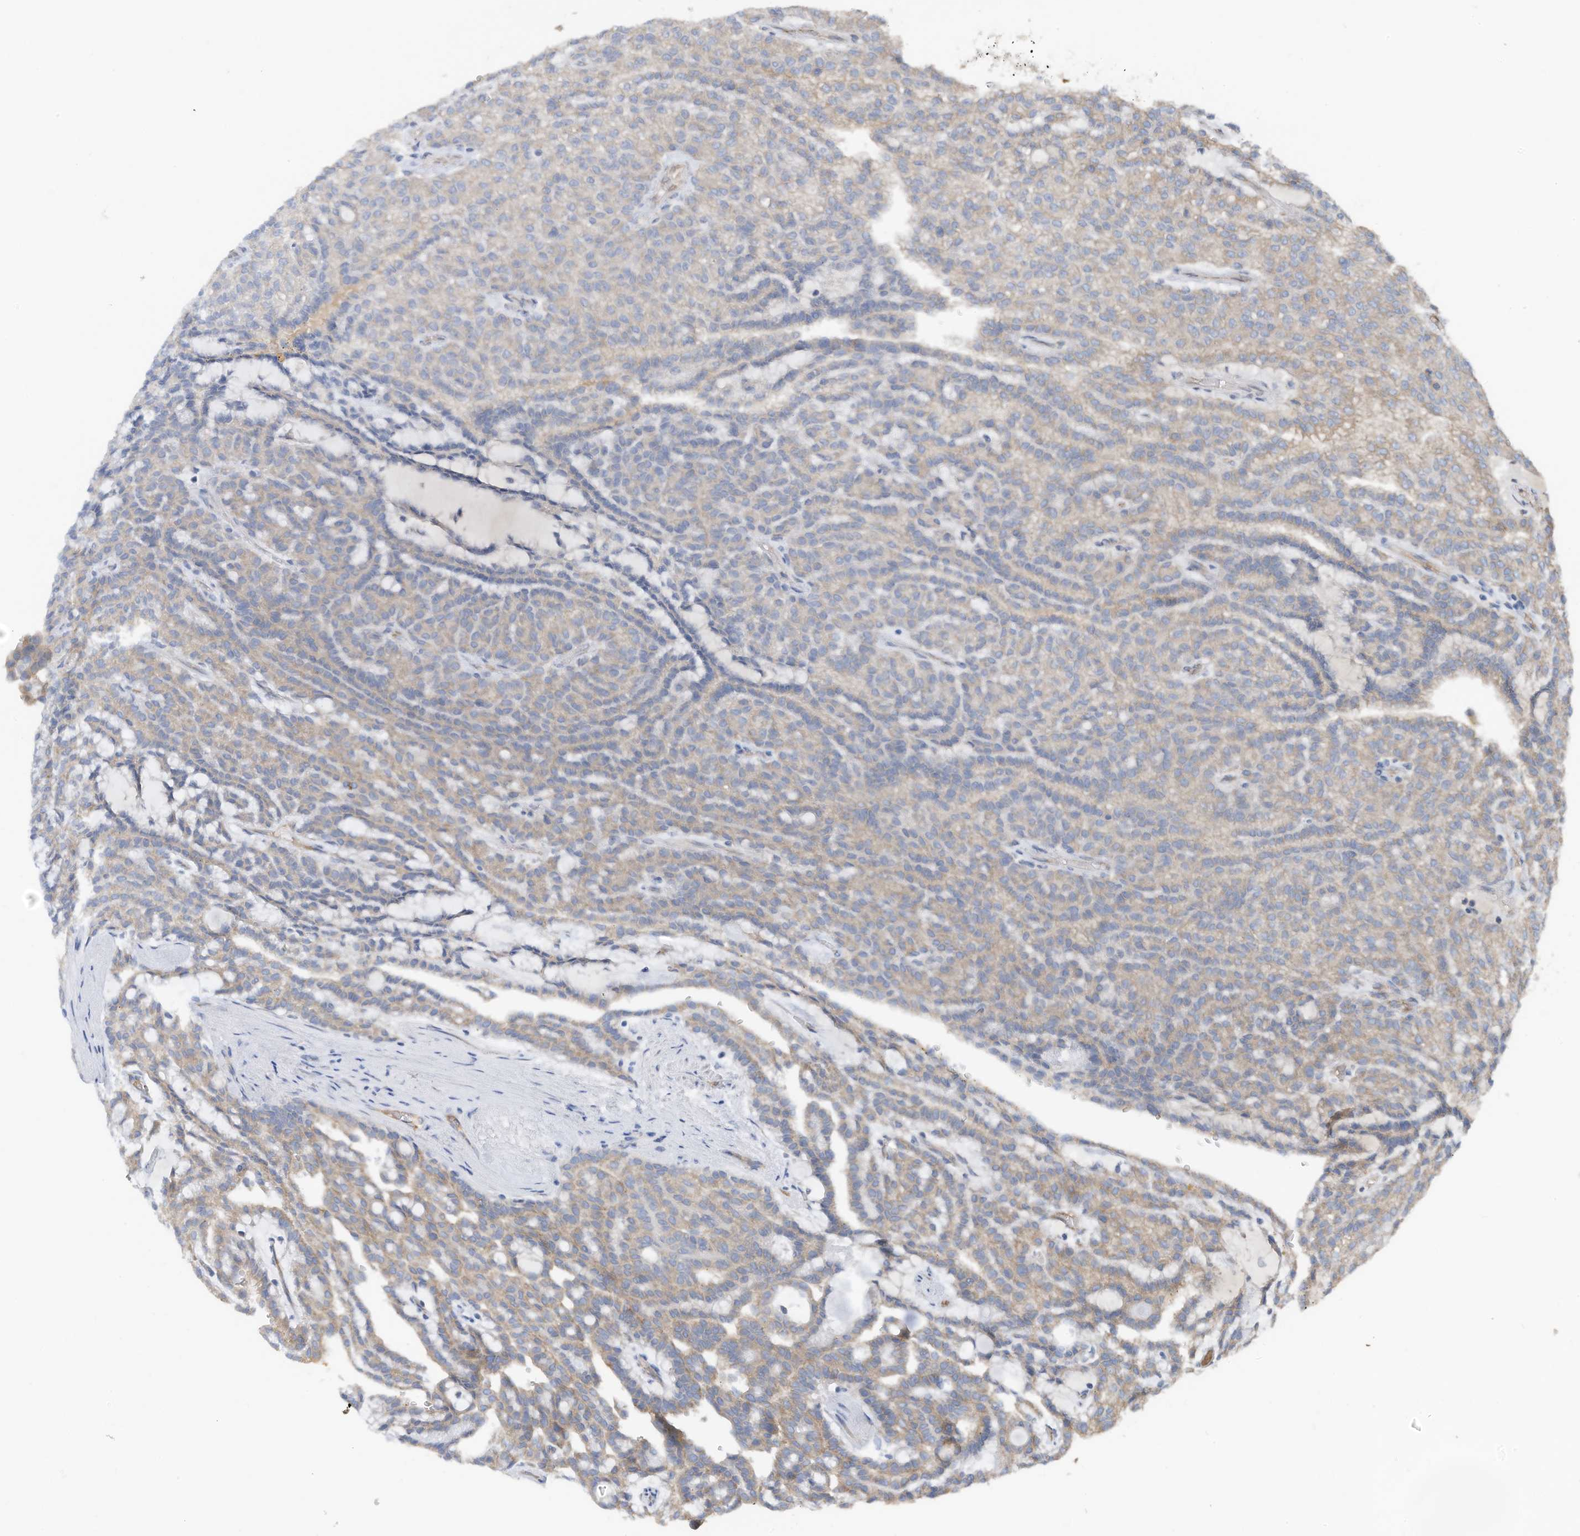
{"staining": {"intensity": "weak", "quantity": "<25%", "location": "cytoplasmic/membranous"}, "tissue": "renal cancer", "cell_type": "Tumor cells", "image_type": "cancer", "snomed": [{"axis": "morphology", "description": "Adenocarcinoma, NOS"}, {"axis": "topography", "description": "Kidney"}], "caption": "IHC of adenocarcinoma (renal) shows no expression in tumor cells.", "gene": "SLC5A11", "patient": {"sex": "male", "age": 63}}